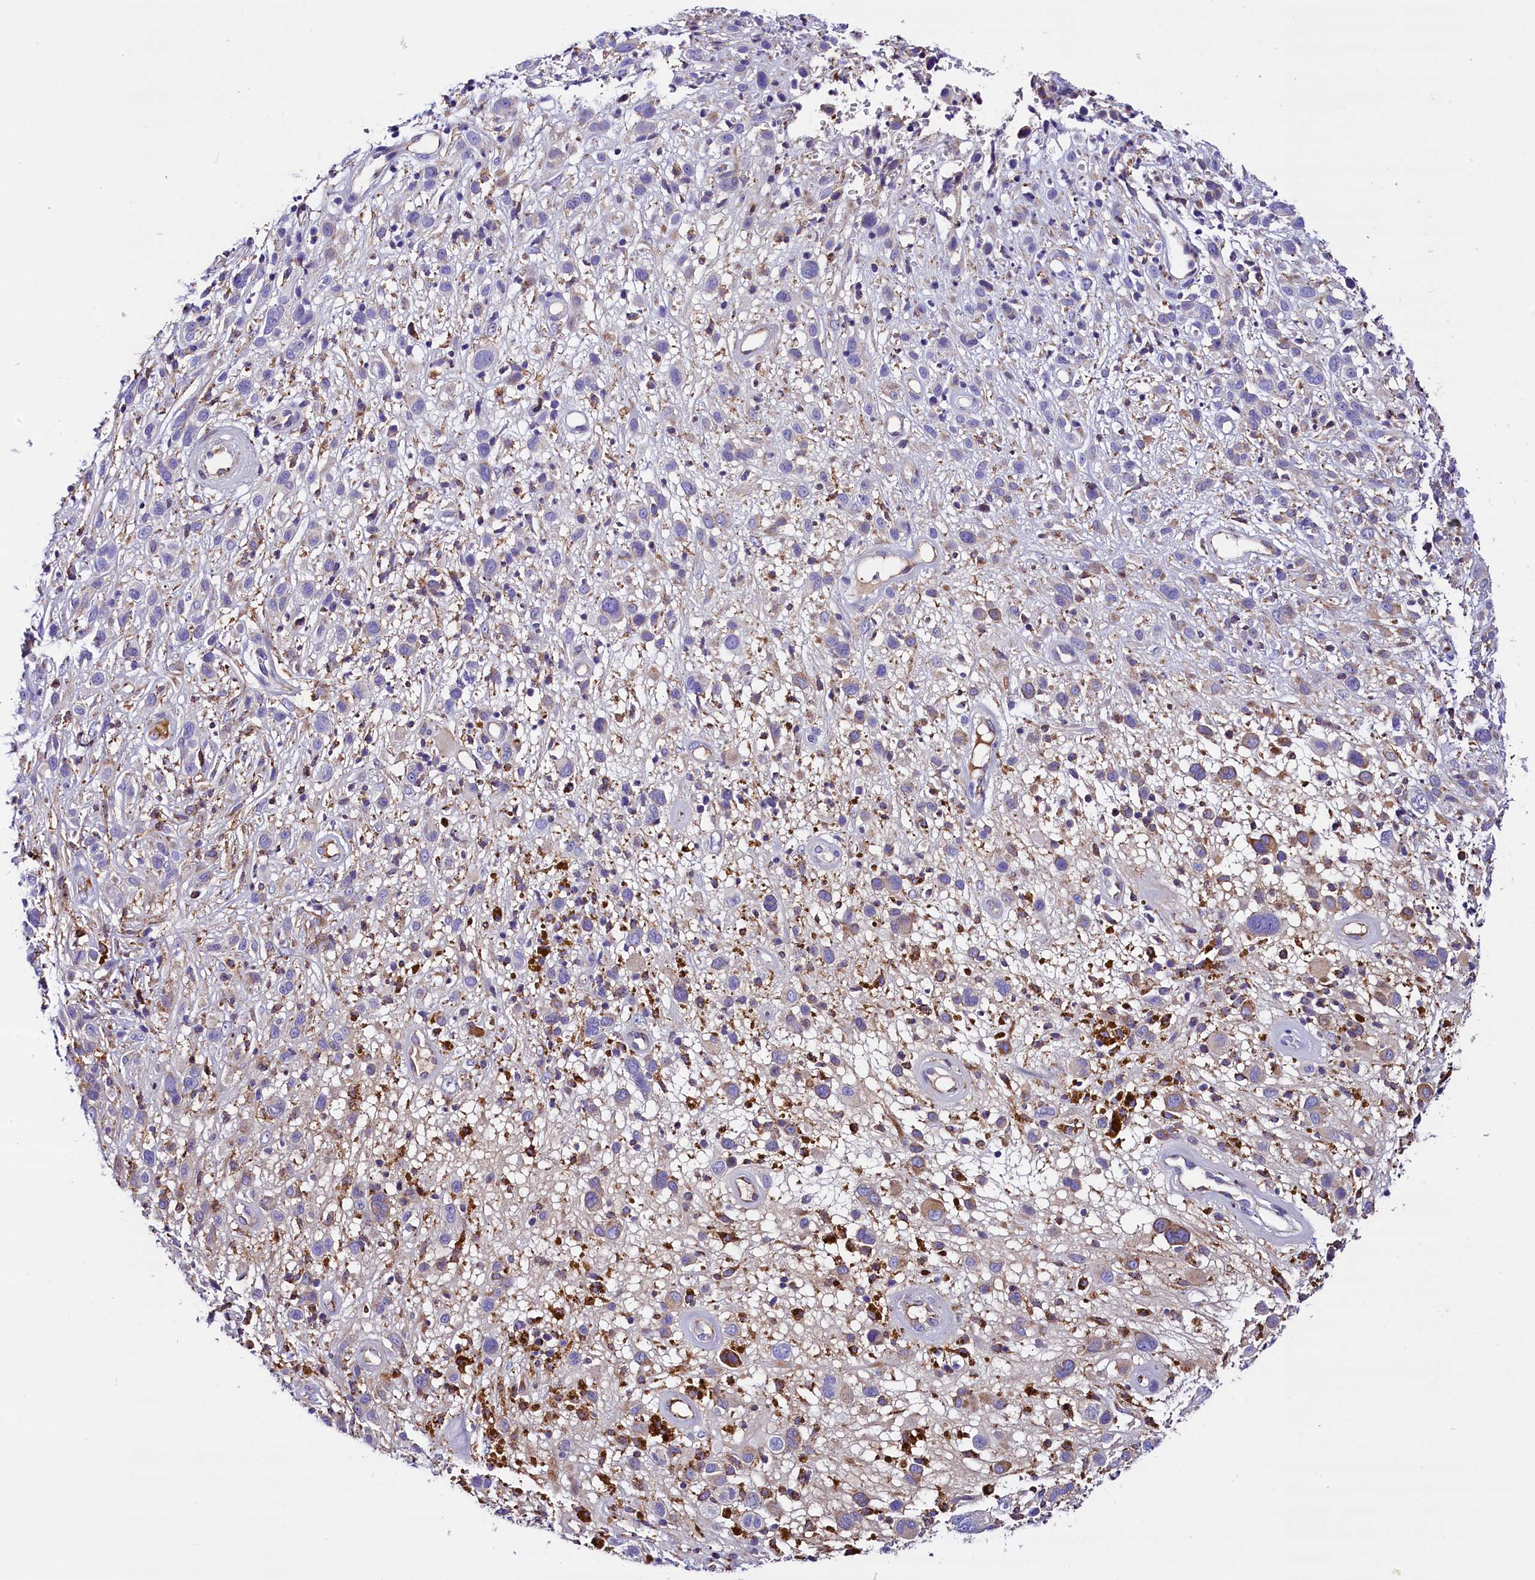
{"staining": {"intensity": "moderate", "quantity": "<25%", "location": "cytoplasmic/membranous"}, "tissue": "melanoma", "cell_type": "Tumor cells", "image_type": "cancer", "snomed": [{"axis": "morphology", "description": "Malignant melanoma, NOS"}, {"axis": "topography", "description": "Skin of trunk"}], "caption": "Tumor cells exhibit low levels of moderate cytoplasmic/membranous expression in approximately <25% of cells in malignant melanoma.", "gene": "CMTR2", "patient": {"sex": "male", "age": 71}}